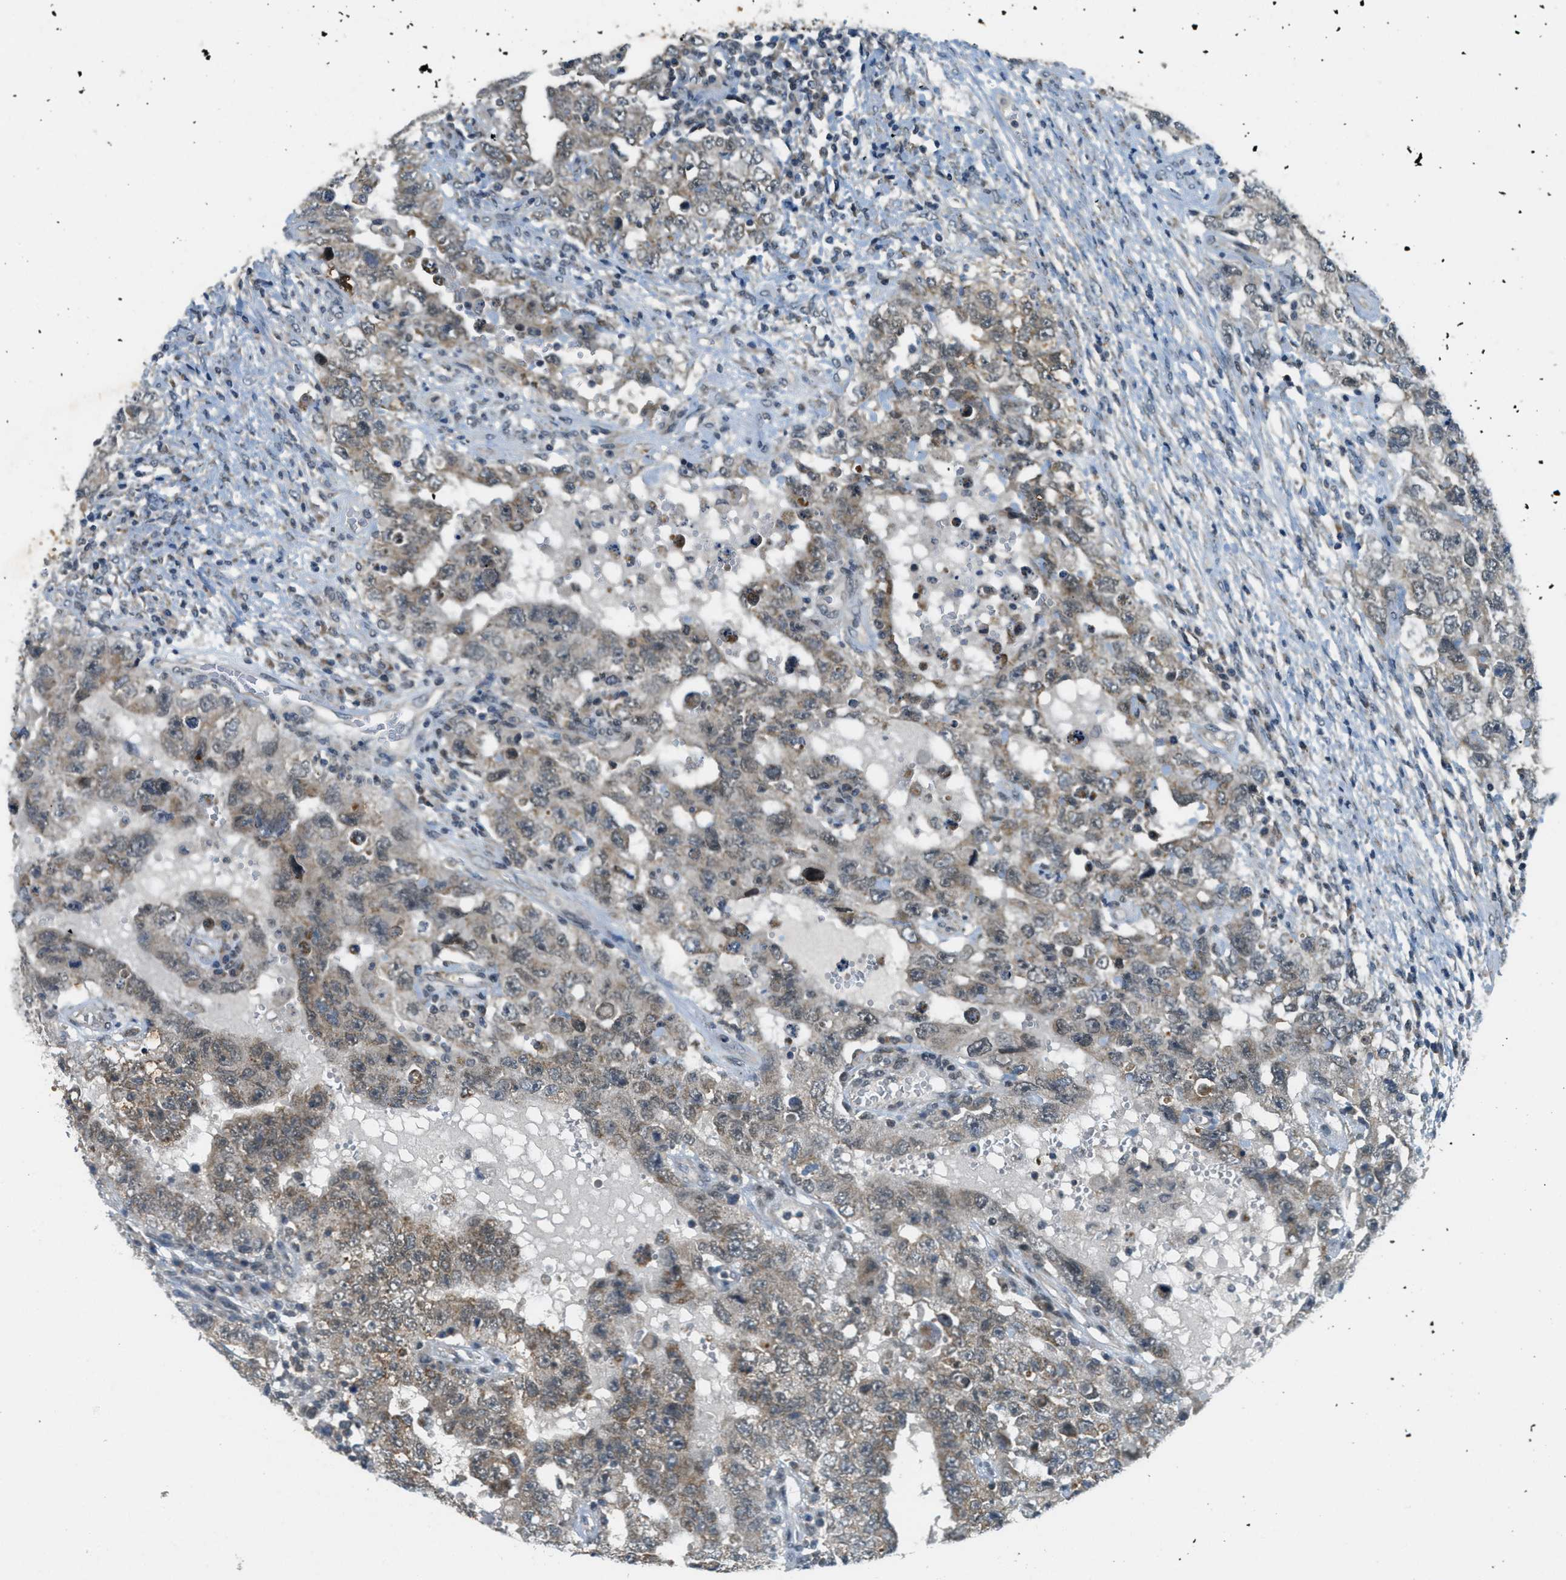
{"staining": {"intensity": "weak", "quantity": "25%-75%", "location": "cytoplasmic/membranous"}, "tissue": "testis cancer", "cell_type": "Tumor cells", "image_type": "cancer", "snomed": [{"axis": "morphology", "description": "Carcinoma, Embryonal, NOS"}, {"axis": "topography", "description": "Testis"}], "caption": "Human embryonal carcinoma (testis) stained for a protein (brown) shows weak cytoplasmic/membranous positive staining in approximately 25%-75% of tumor cells.", "gene": "TCF20", "patient": {"sex": "male", "age": 26}}